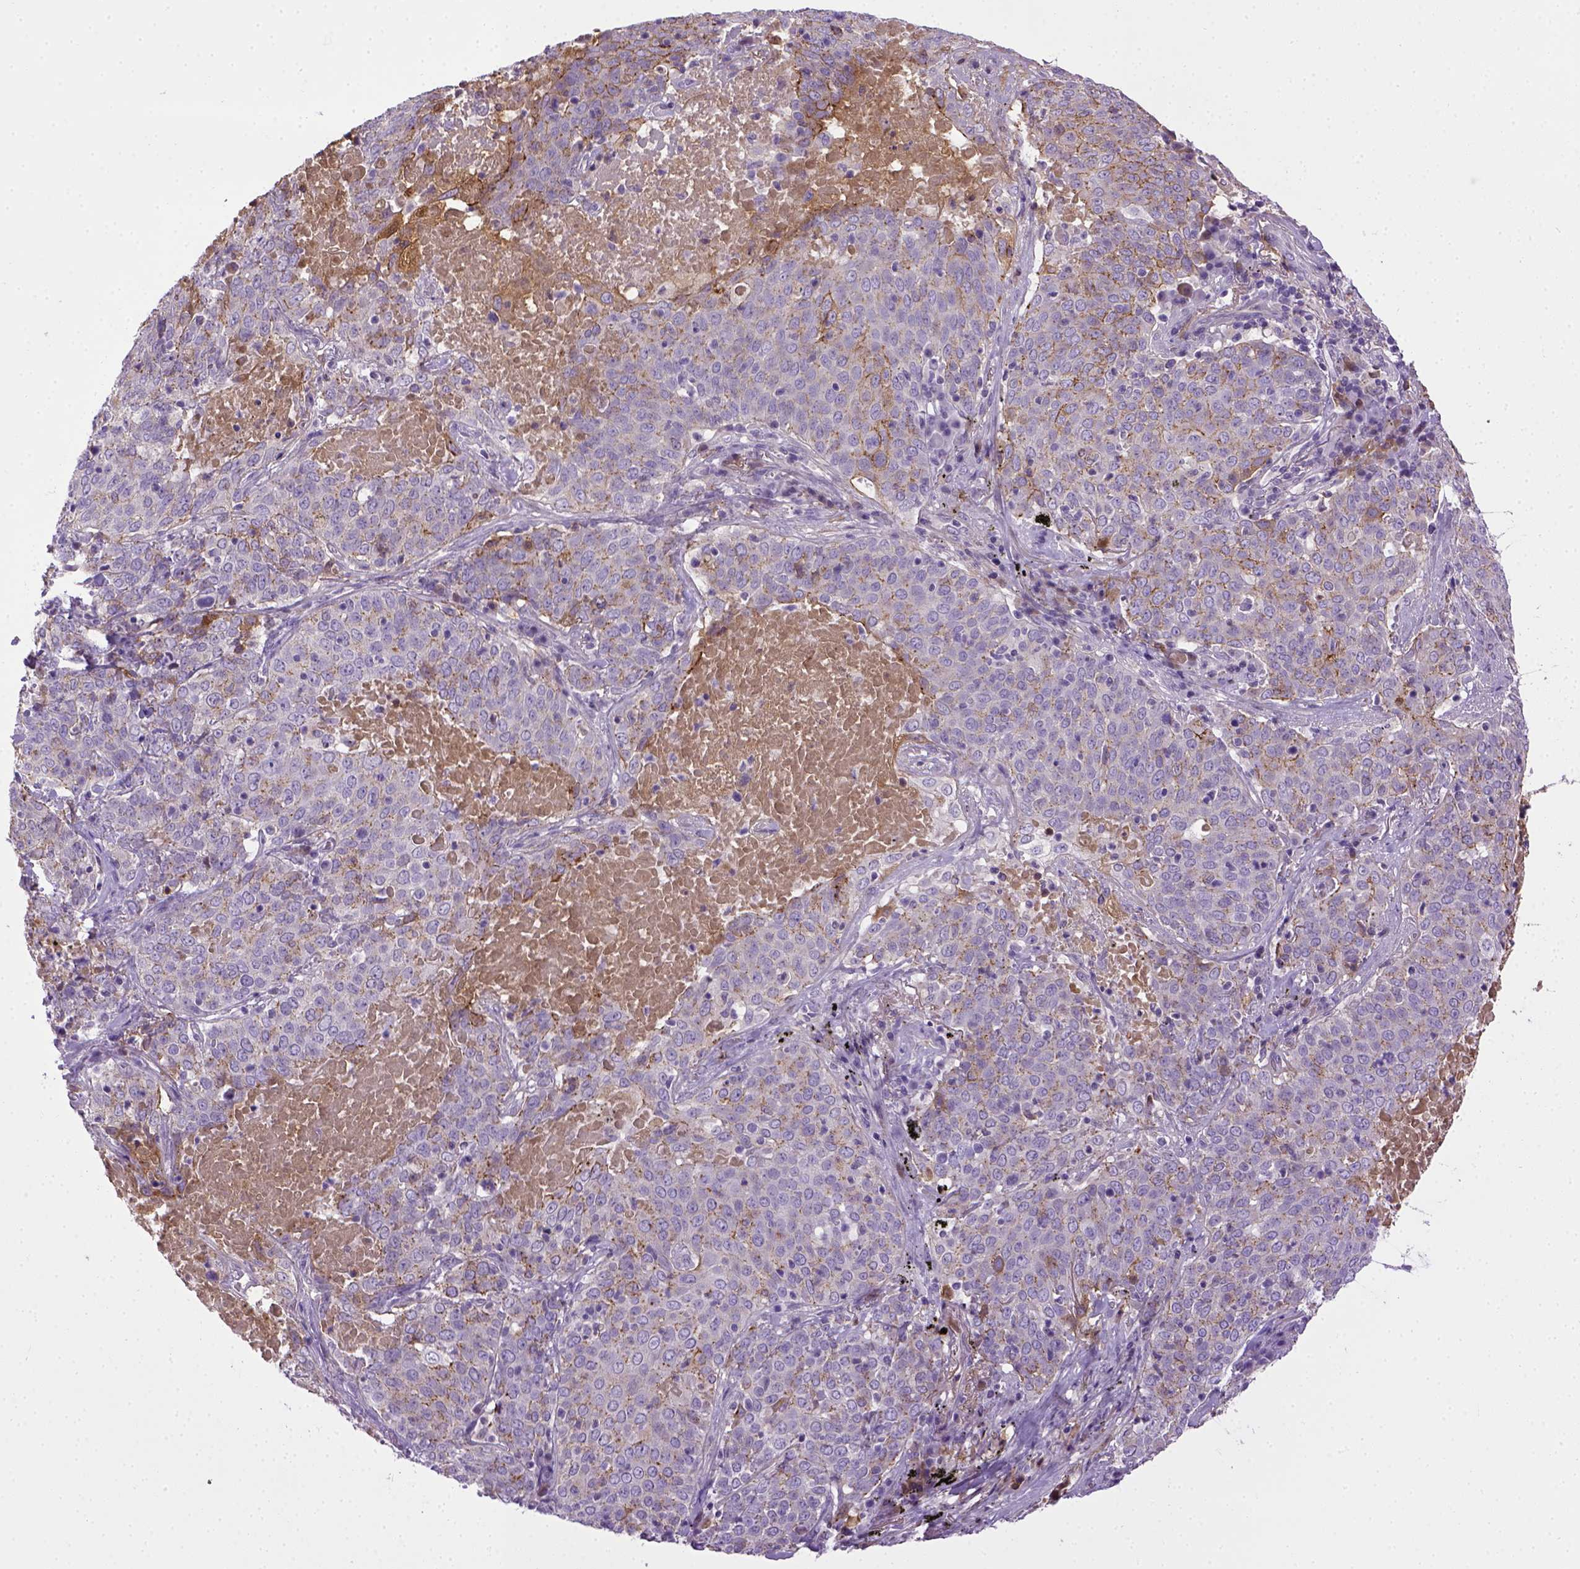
{"staining": {"intensity": "moderate", "quantity": "25%-75%", "location": "cytoplasmic/membranous"}, "tissue": "lung cancer", "cell_type": "Tumor cells", "image_type": "cancer", "snomed": [{"axis": "morphology", "description": "Squamous cell carcinoma, NOS"}, {"axis": "topography", "description": "Lung"}], "caption": "Lung cancer (squamous cell carcinoma) tissue demonstrates moderate cytoplasmic/membranous expression in about 25%-75% of tumor cells, visualized by immunohistochemistry.", "gene": "CDH1", "patient": {"sex": "male", "age": 82}}